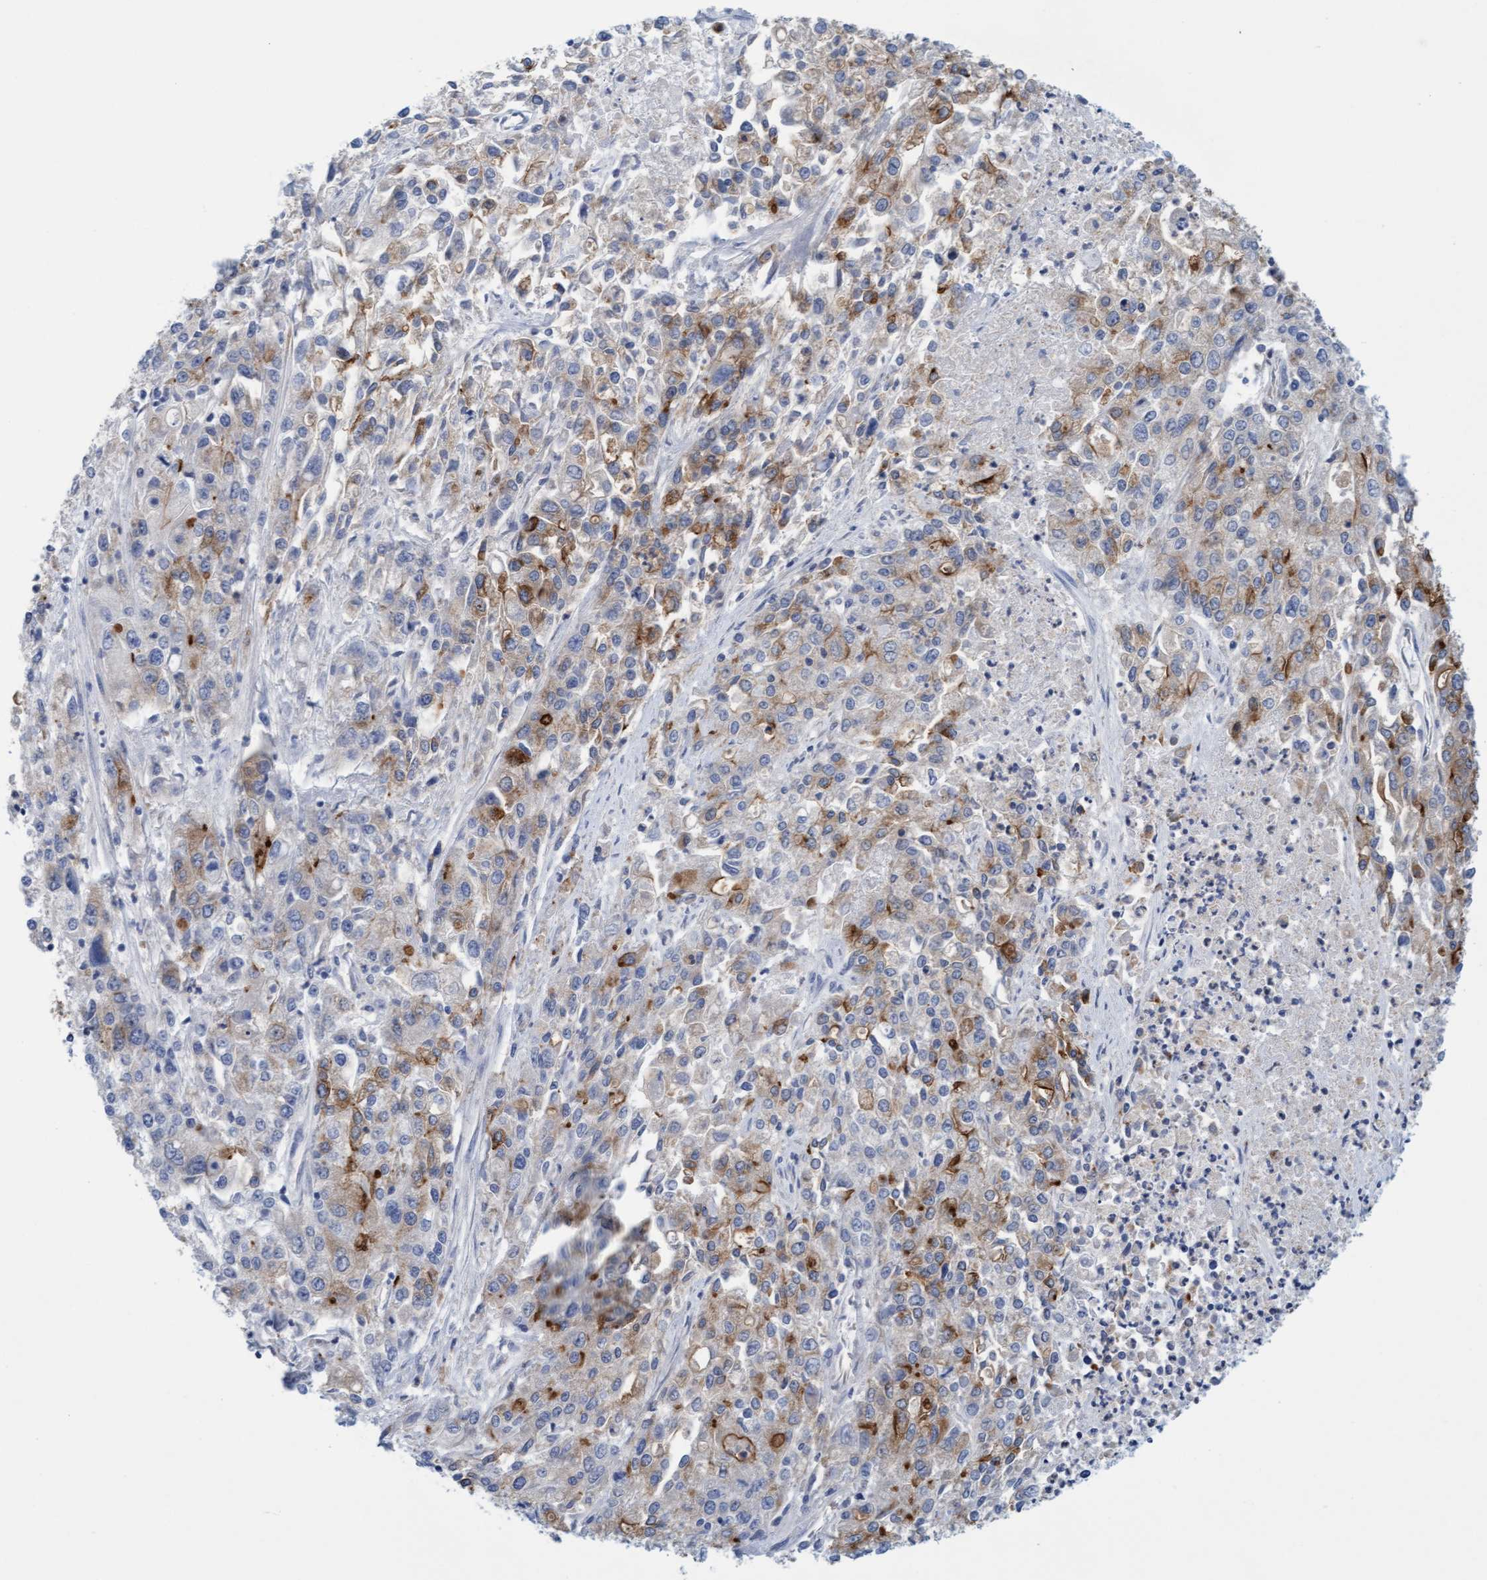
{"staining": {"intensity": "moderate", "quantity": "25%-75%", "location": "cytoplasmic/membranous"}, "tissue": "endometrial cancer", "cell_type": "Tumor cells", "image_type": "cancer", "snomed": [{"axis": "morphology", "description": "Adenocarcinoma, NOS"}, {"axis": "topography", "description": "Endometrium"}], "caption": "Tumor cells demonstrate medium levels of moderate cytoplasmic/membranous positivity in approximately 25%-75% of cells in endometrial cancer (adenocarcinoma).", "gene": "SLC28A3", "patient": {"sex": "female", "age": 49}}